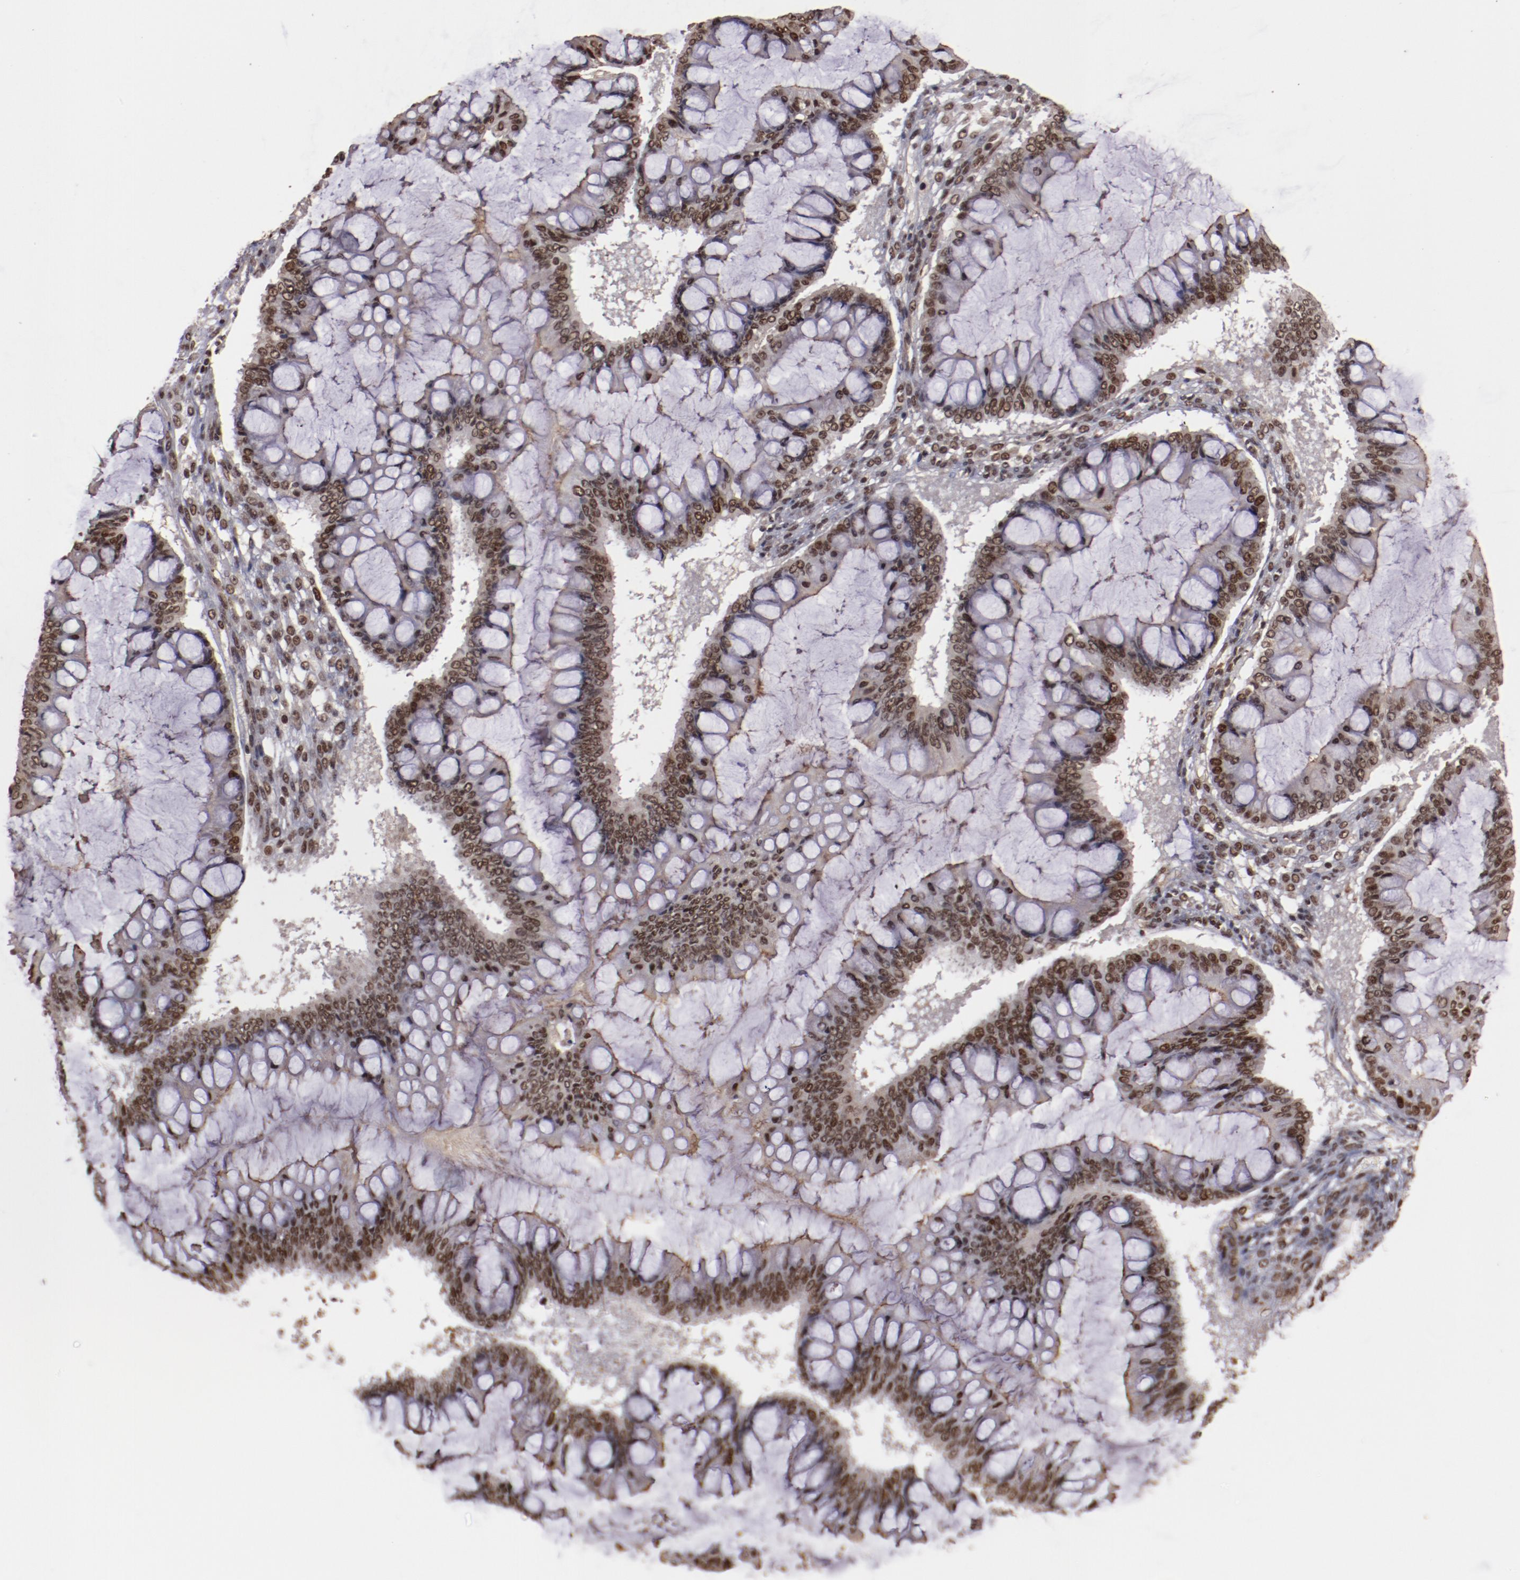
{"staining": {"intensity": "moderate", "quantity": ">75%", "location": "nuclear"}, "tissue": "ovarian cancer", "cell_type": "Tumor cells", "image_type": "cancer", "snomed": [{"axis": "morphology", "description": "Cystadenocarcinoma, mucinous, NOS"}, {"axis": "topography", "description": "Ovary"}], "caption": "Ovarian cancer (mucinous cystadenocarcinoma) tissue displays moderate nuclear staining in approximately >75% of tumor cells The protein of interest is shown in brown color, while the nuclei are stained blue.", "gene": "STAG2", "patient": {"sex": "female", "age": 73}}